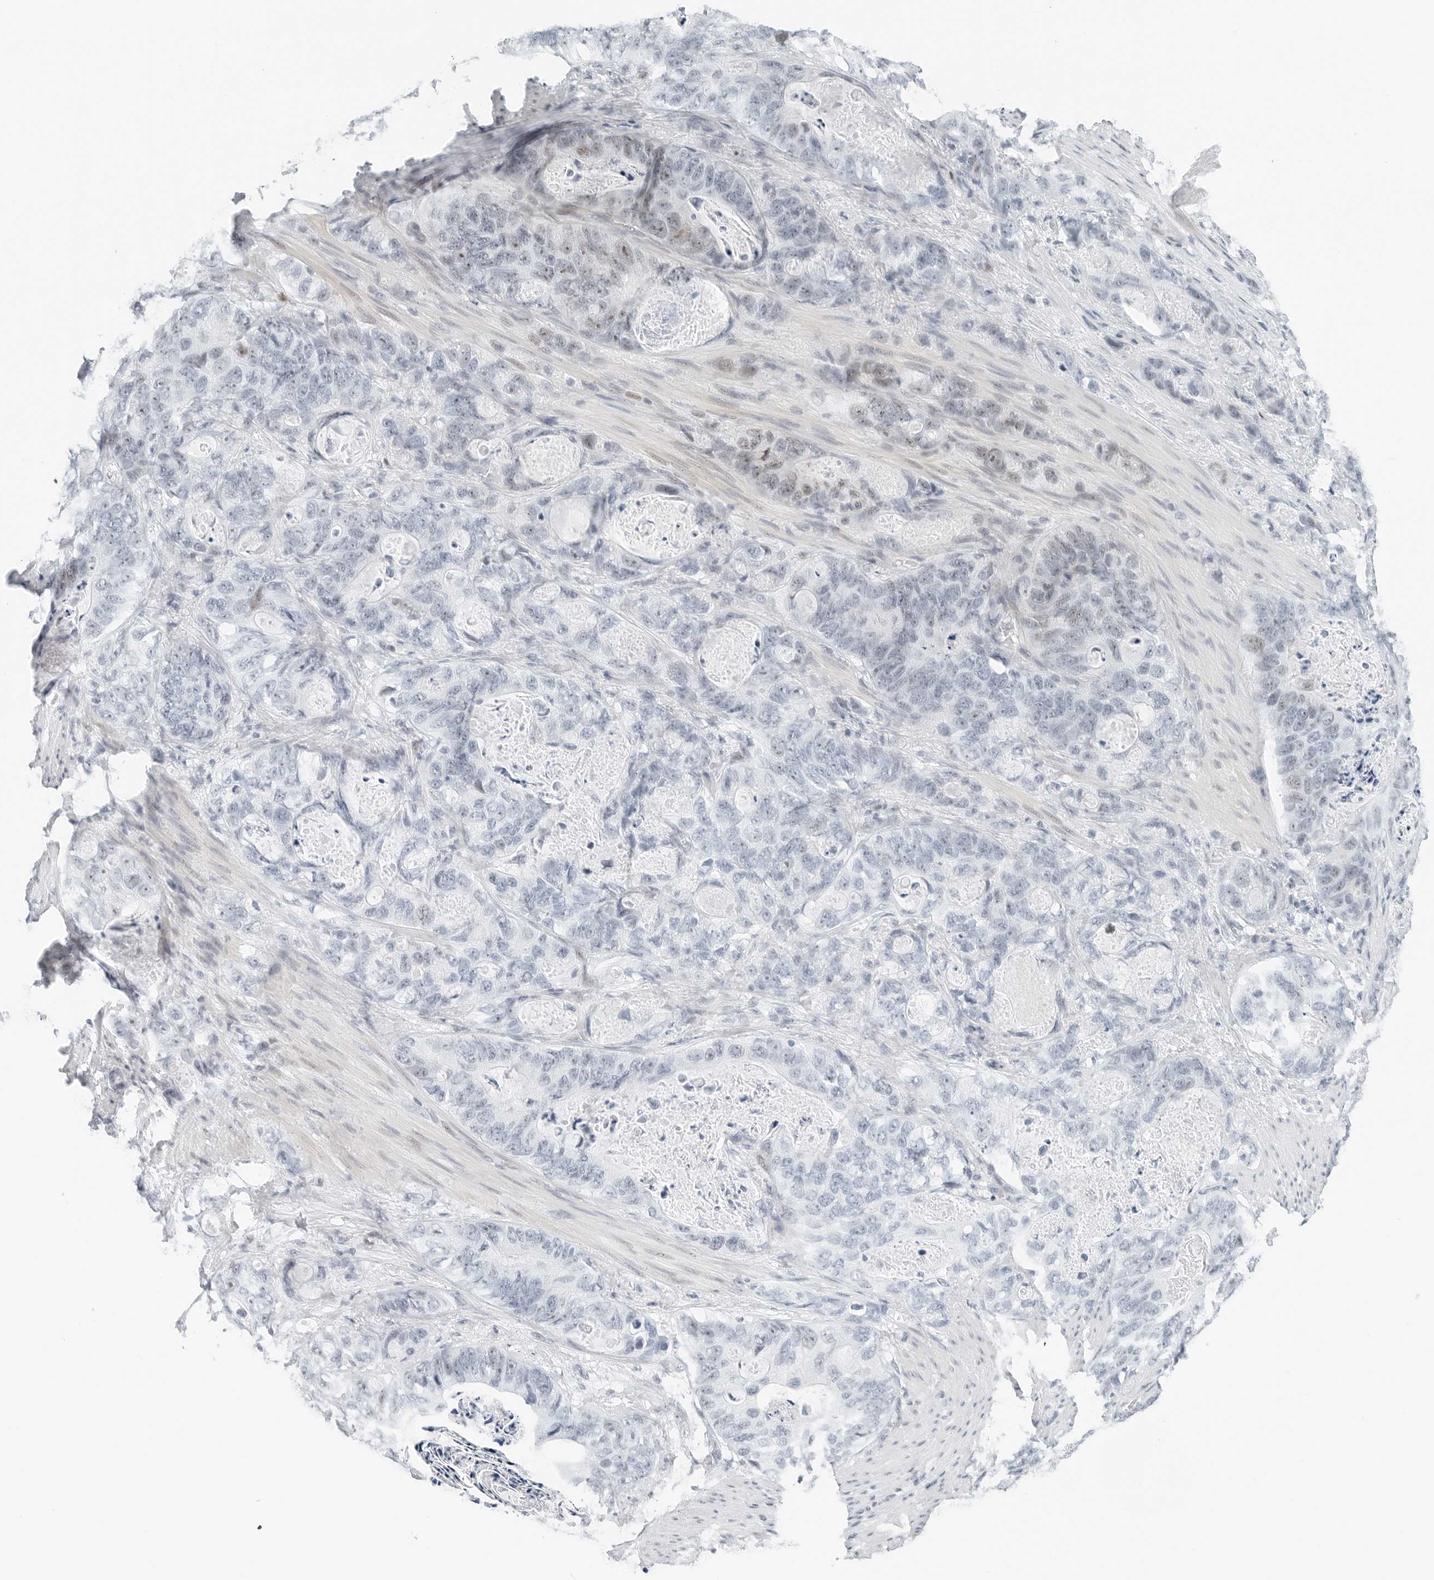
{"staining": {"intensity": "weak", "quantity": "<25%", "location": "nuclear"}, "tissue": "stomach cancer", "cell_type": "Tumor cells", "image_type": "cancer", "snomed": [{"axis": "morphology", "description": "Normal tissue, NOS"}, {"axis": "morphology", "description": "Adenocarcinoma, NOS"}, {"axis": "topography", "description": "Stomach"}], "caption": "Immunohistochemical staining of stomach cancer displays no significant staining in tumor cells.", "gene": "NTMT2", "patient": {"sex": "female", "age": 89}}